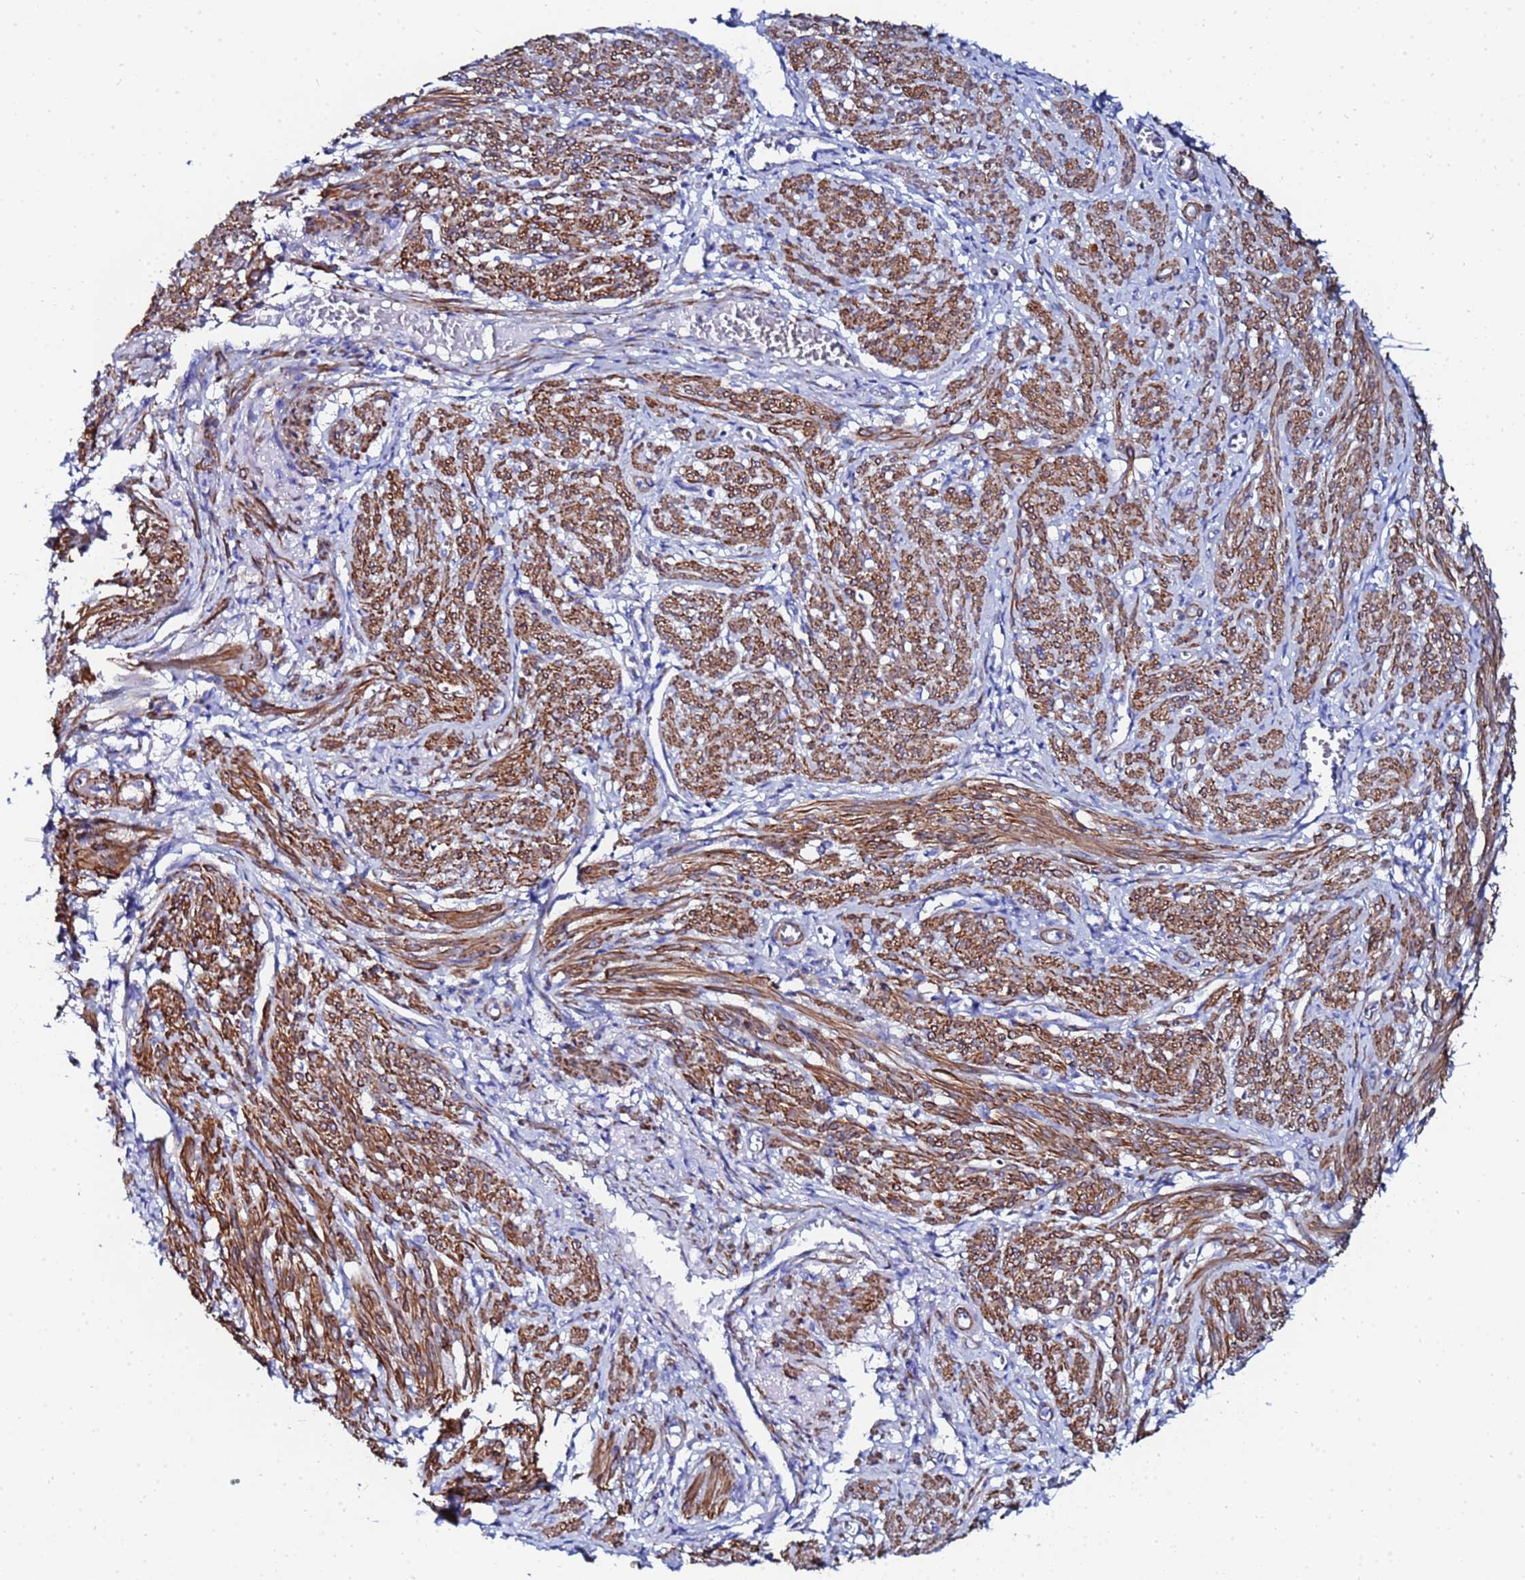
{"staining": {"intensity": "strong", "quantity": "25%-75%", "location": "cytoplasmic/membranous"}, "tissue": "smooth muscle", "cell_type": "Smooth muscle cells", "image_type": "normal", "snomed": [{"axis": "morphology", "description": "Normal tissue, NOS"}, {"axis": "topography", "description": "Smooth muscle"}], "caption": "Strong cytoplasmic/membranous expression is present in approximately 25%-75% of smooth muscle cells in normal smooth muscle.", "gene": "RAB39A", "patient": {"sex": "female", "age": 39}}